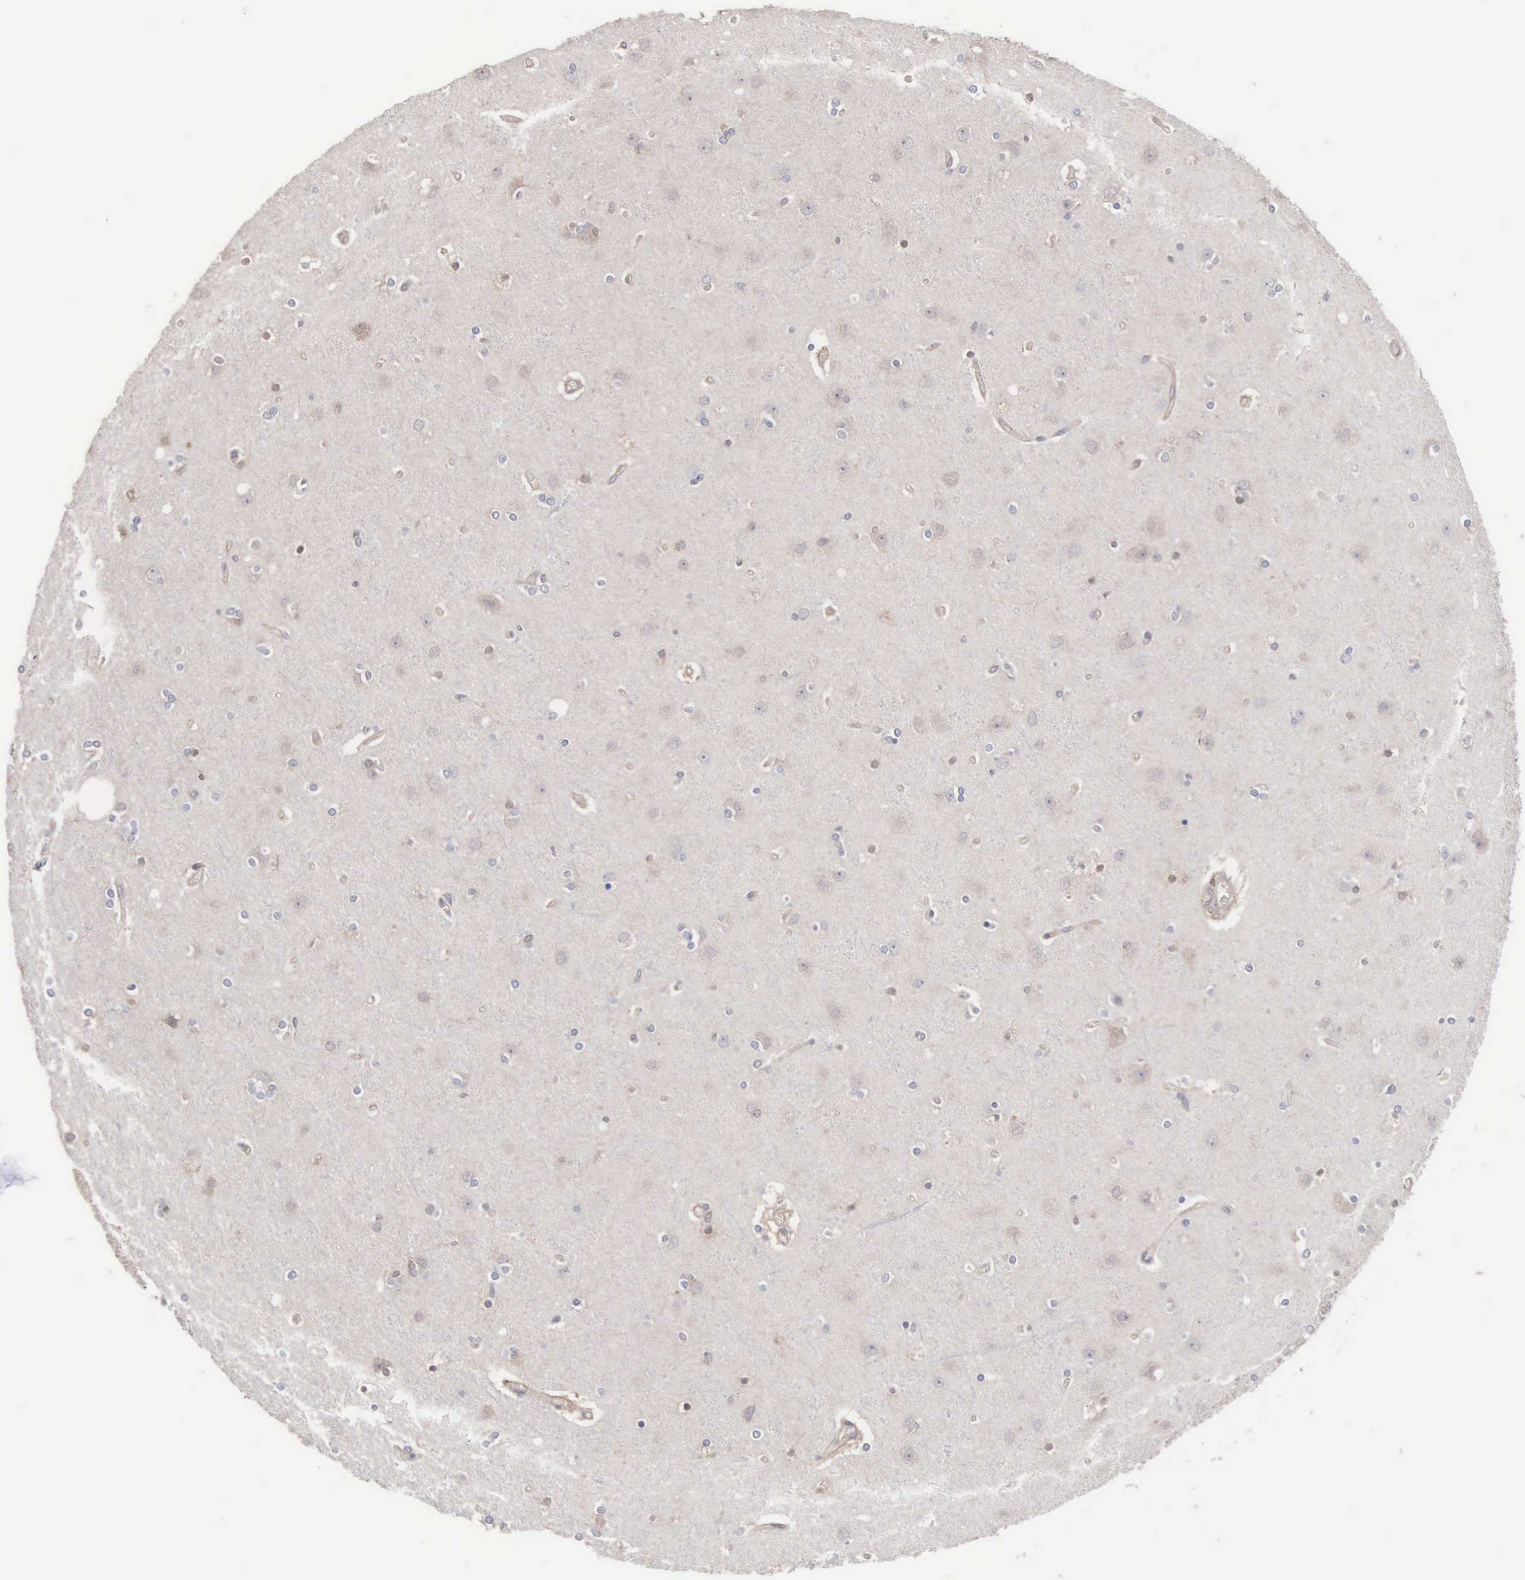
{"staining": {"intensity": "weak", "quantity": ">75%", "location": "cytoplasmic/membranous"}, "tissue": "cerebral cortex", "cell_type": "Endothelial cells", "image_type": "normal", "snomed": [{"axis": "morphology", "description": "Normal tissue, NOS"}, {"axis": "topography", "description": "Cerebral cortex"}], "caption": "Immunohistochemical staining of normal human cerebral cortex exhibits low levels of weak cytoplasmic/membranous expression in approximately >75% of endothelial cells. Using DAB (3,3'-diaminobenzidine) (brown) and hematoxylin (blue) stains, captured at high magnification using brightfield microscopy.", "gene": "MTHFD1", "patient": {"sex": "female", "age": 54}}